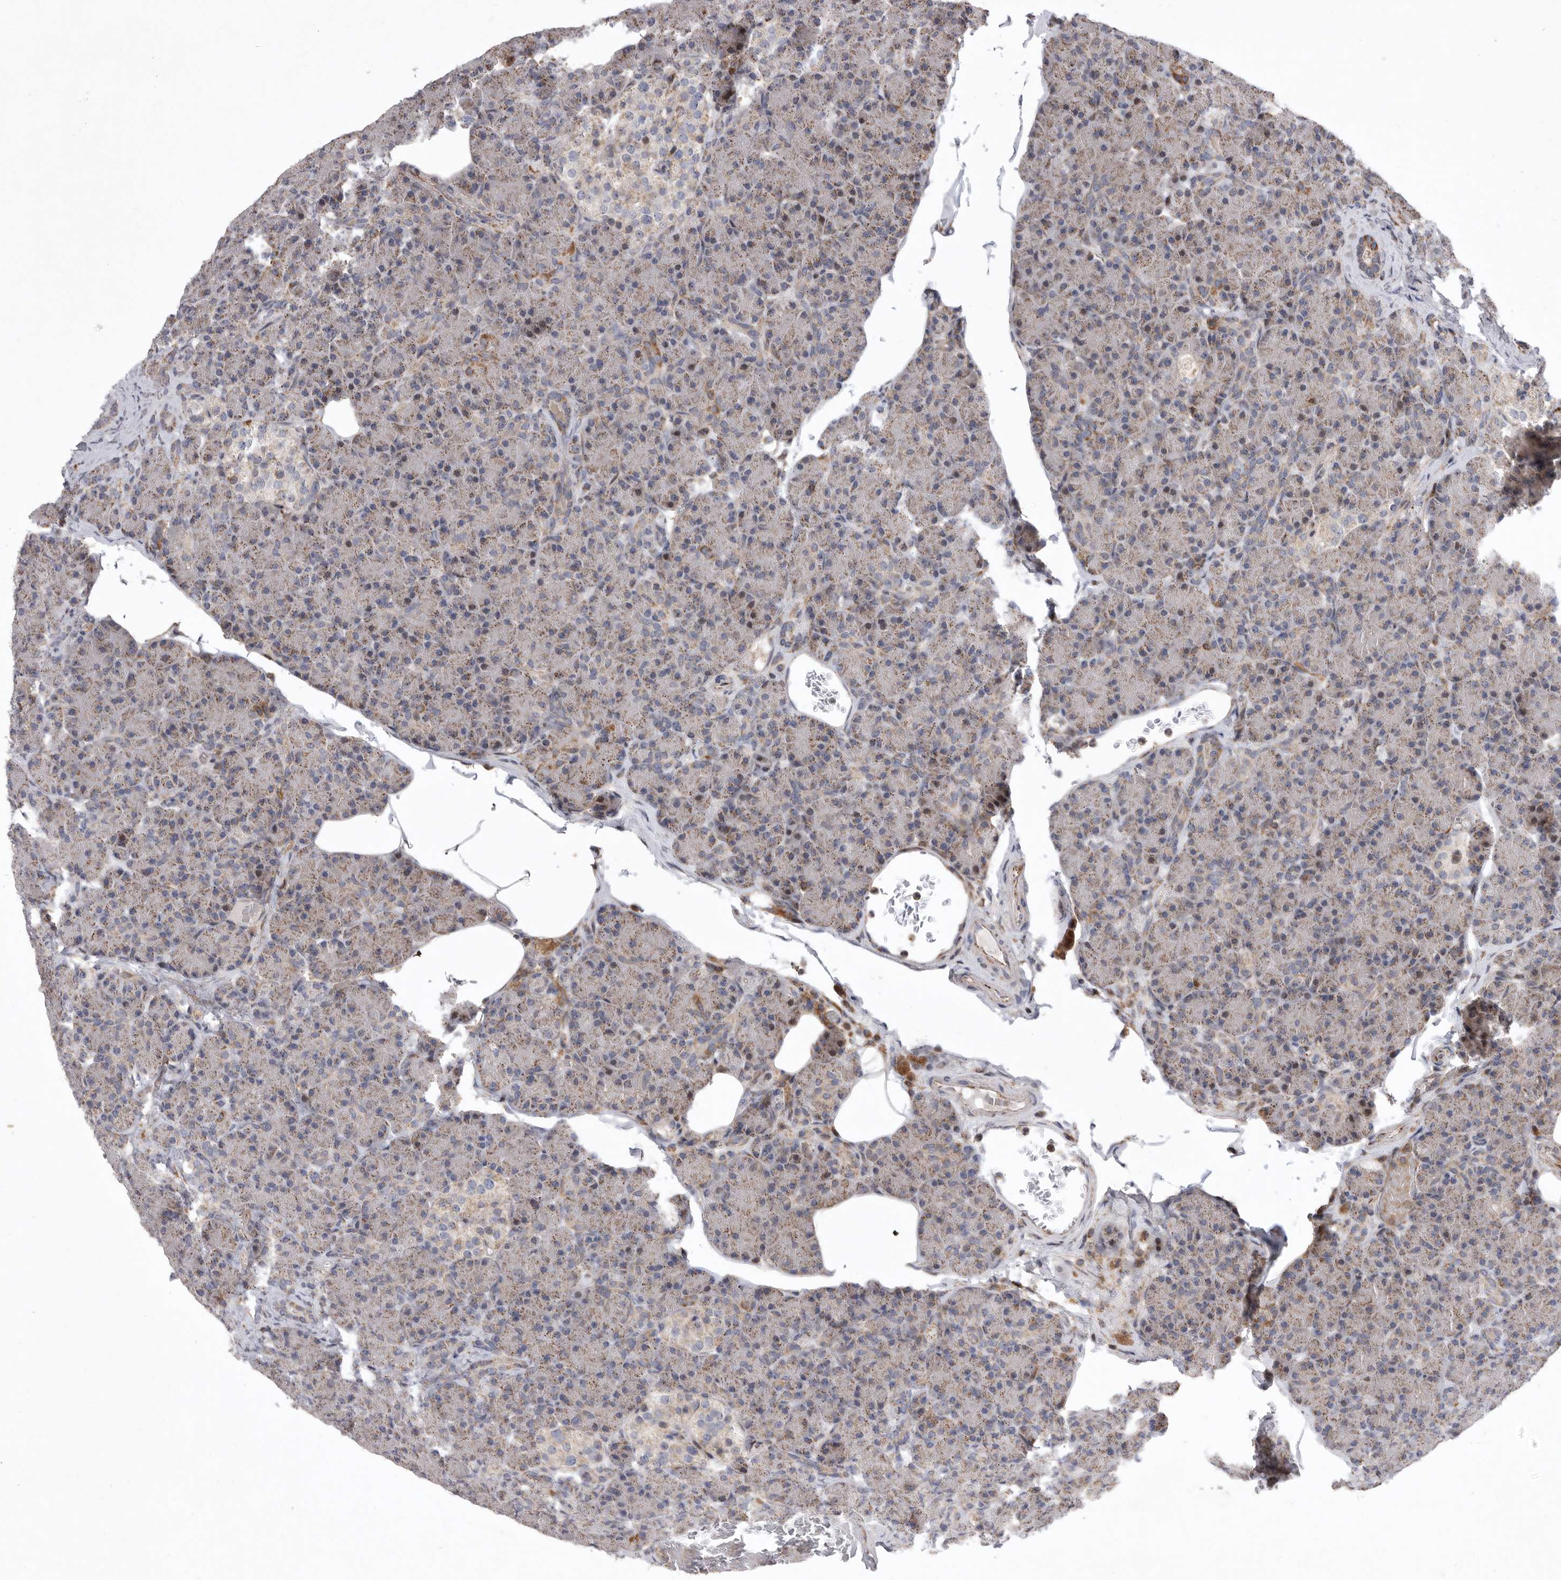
{"staining": {"intensity": "moderate", "quantity": "25%-75%", "location": "cytoplasmic/membranous"}, "tissue": "pancreas", "cell_type": "Exocrine glandular cells", "image_type": "normal", "snomed": [{"axis": "morphology", "description": "Normal tissue, NOS"}, {"axis": "topography", "description": "Pancreas"}], "caption": "Immunohistochemical staining of benign pancreas demonstrates moderate cytoplasmic/membranous protein positivity in about 25%-75% of exocrine glandular cells. (Stains: DAB in brown, nuclei in blue, Microscopy: brightfield microscopy at high magnification).", "gene": "MPZL1", "patient": {"sex": "female", "age": 43}}